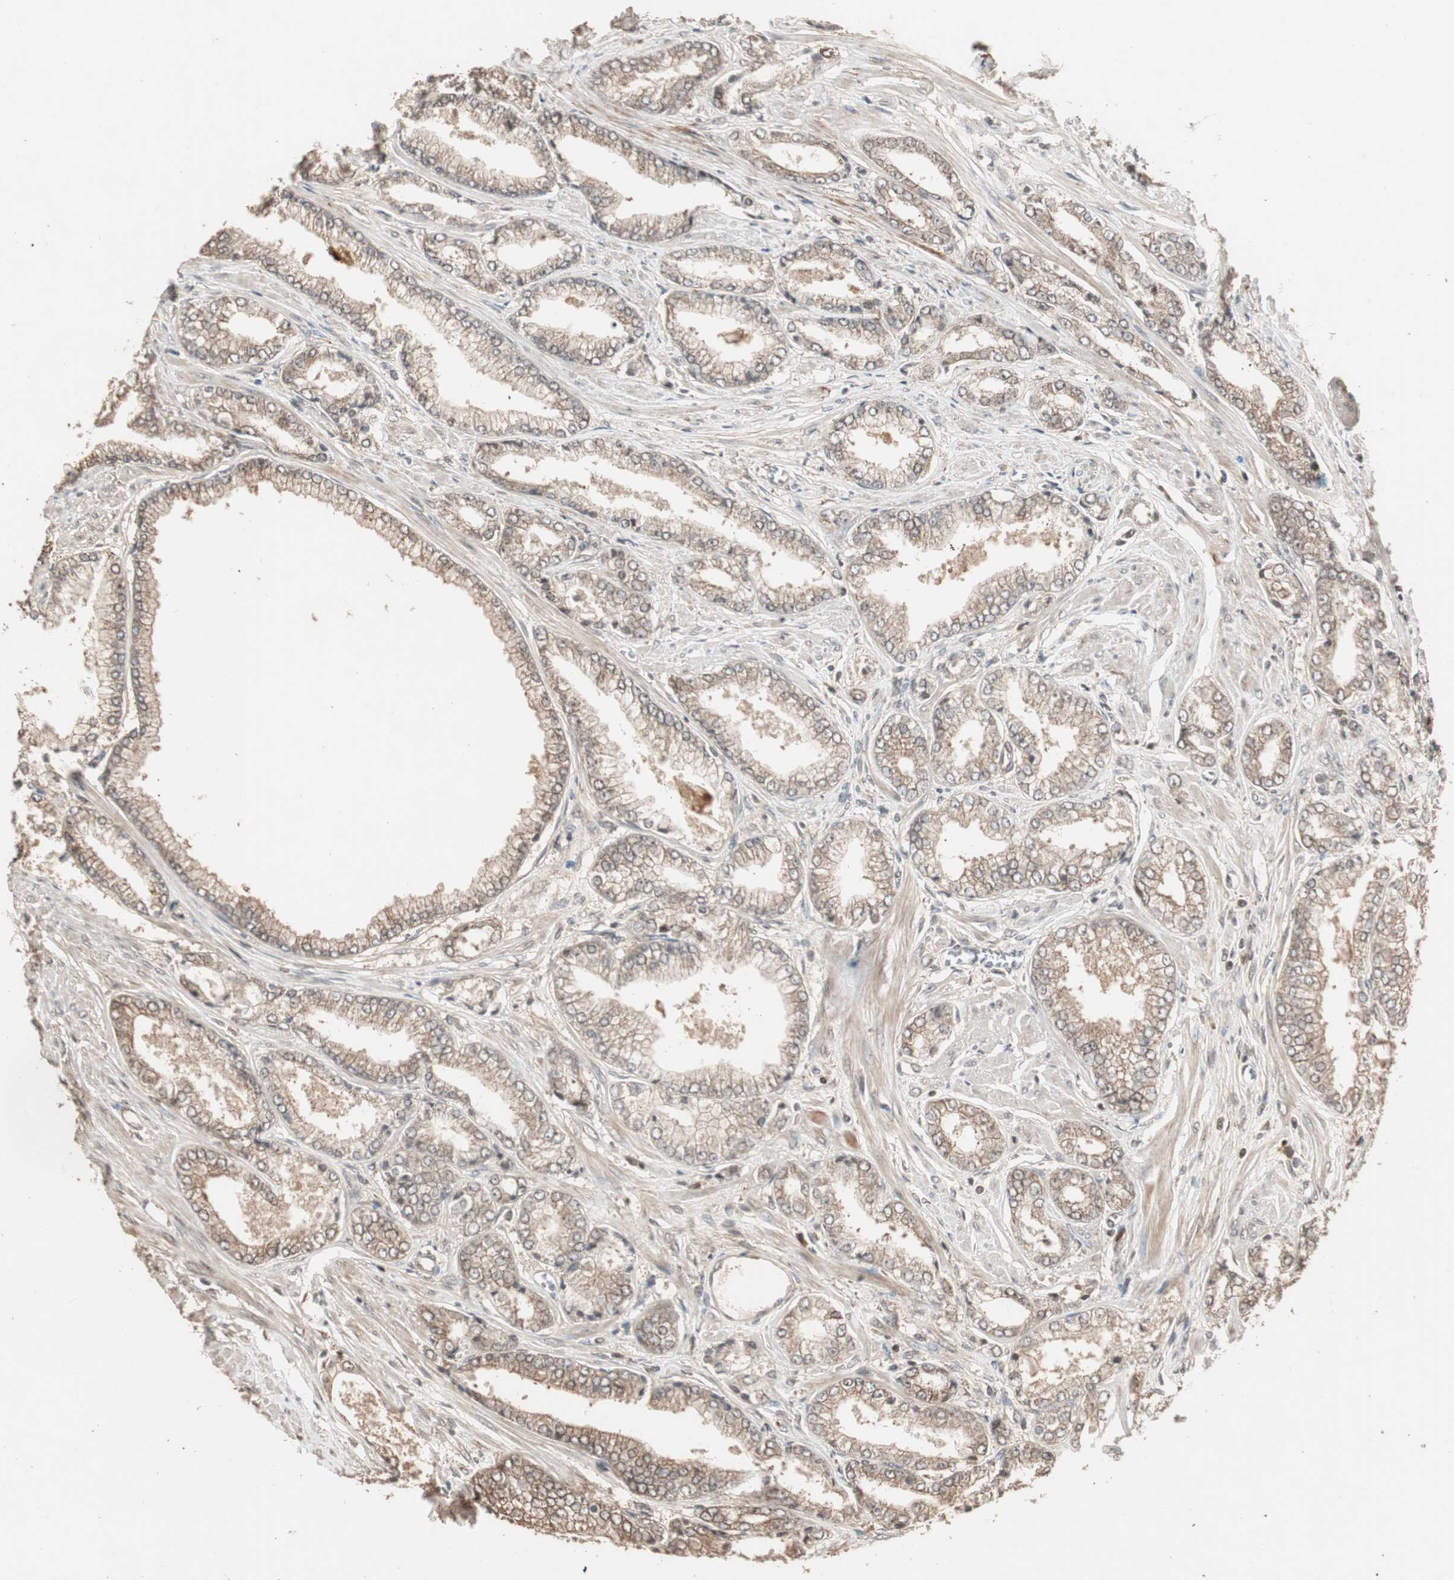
{"staining": {"intensity": "moderate", "quantity": ">75%", "location": "cytoplasmic/membranous"}, "tissue": "prostate cancer", "cell_type": "Tumor cells", "image_type": "cancer", "snomed": [{"axis": "morphology", "description": "Adenocarcinoma, Low grade"}, {"axis": "topography", "description": "Prostate"}], "caption": "The immunohistochemical stain shows moderate cytoplasmic/membranous staining in tumor cells of prostate cancer tissue. Using DAB (brown) and hematoxylin (blue) stains, captured at high magnification using brightfield microscopy.", "gene": "USP20", "patient": {"sex": "male", "age": 64}}